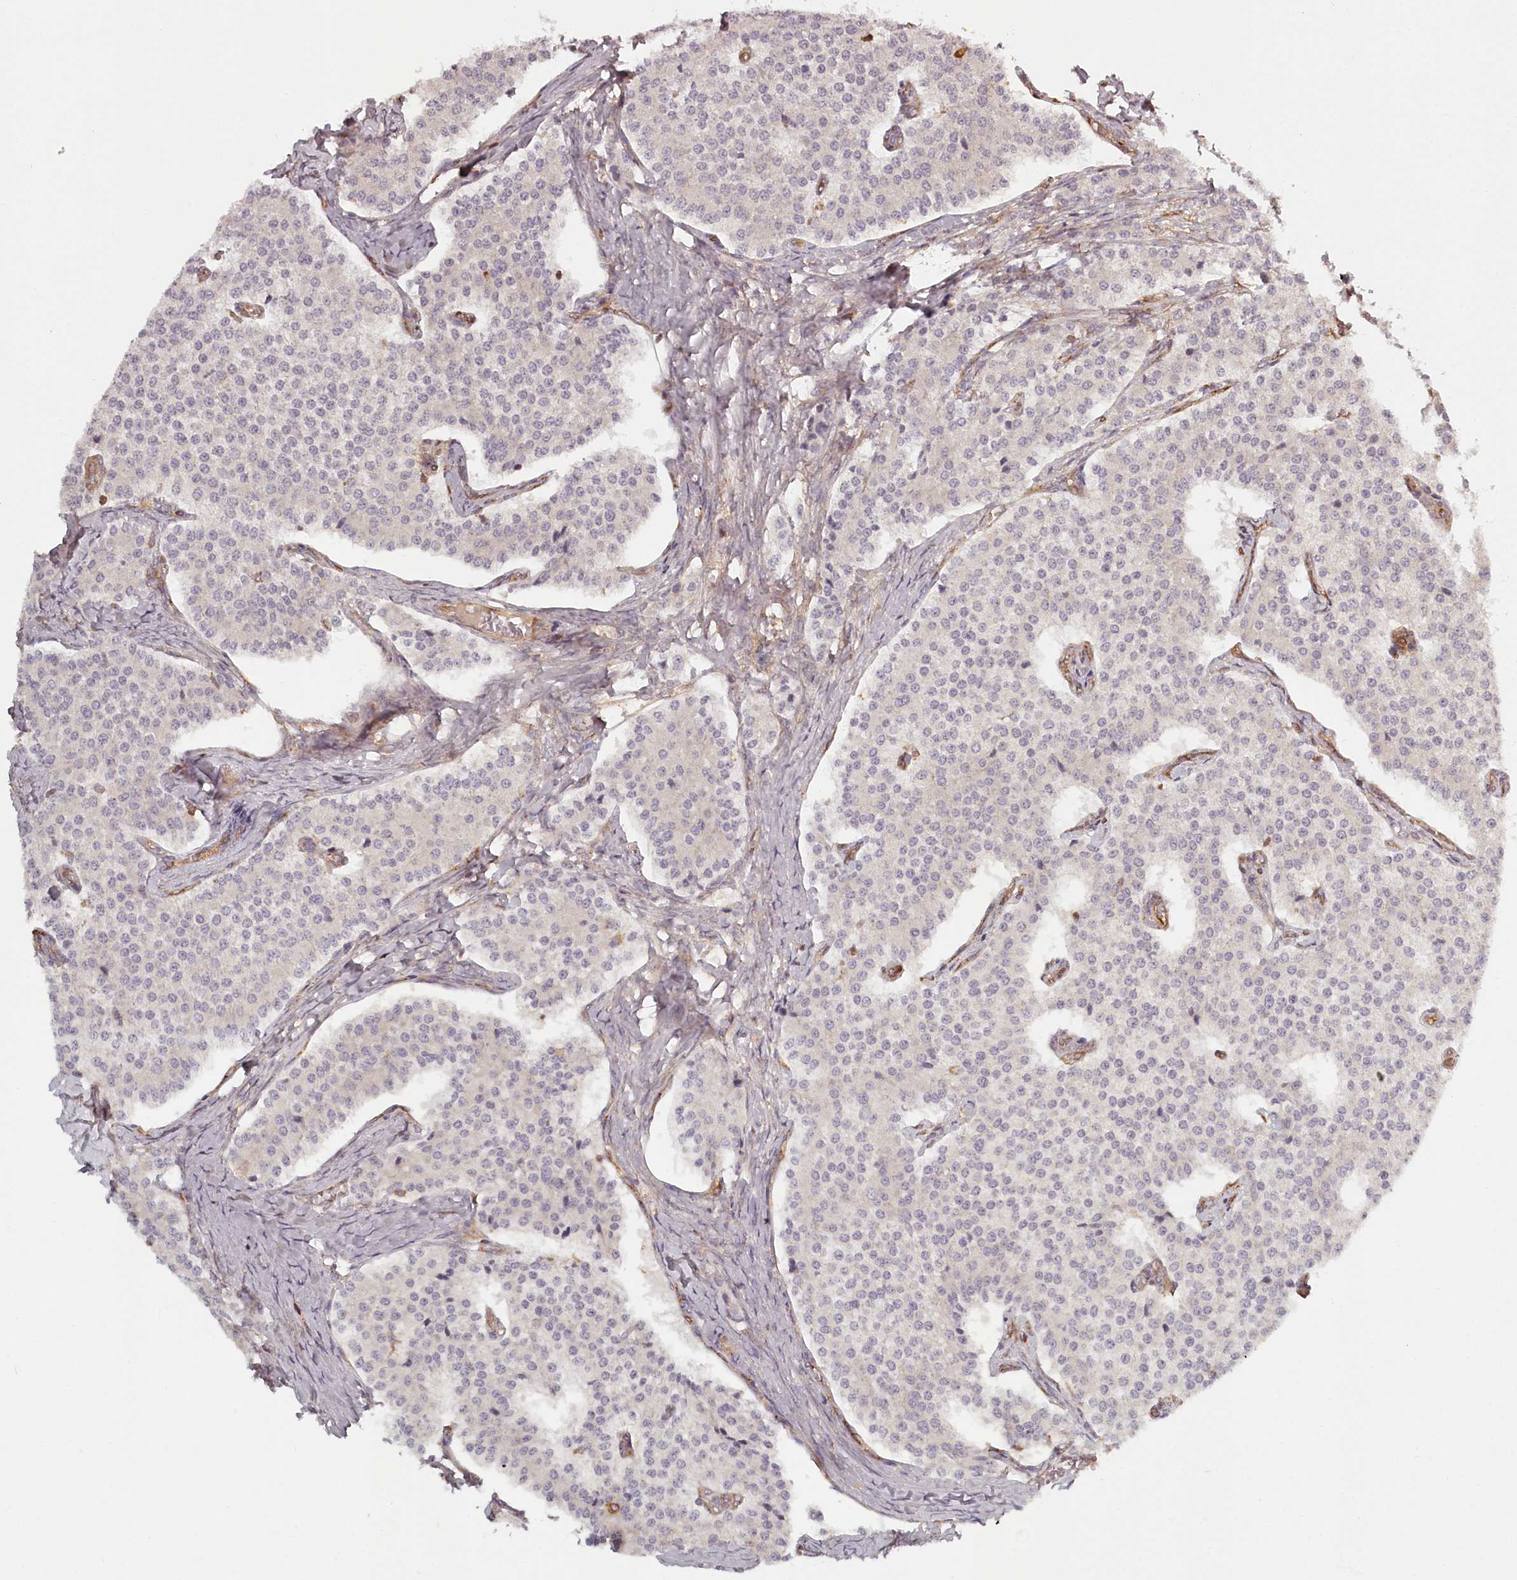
{"staining": {"intensity": "negative", "quantity": "none", "location": "none"}, "tissue": "carcinoid", "cell_type": "Tumor cells", "image_type": "cancer", "snomed": [{"axis": "morphology", "description": "Carcinoid, malignant, NOS"}, {"axis": "topography", "description": "Colon"}], "caption": "Immunohistochemistry of carcinoid (malignant) demonstrates no positivity in tumor cells.", "gene": "TMIE", "patient": {"sex": "female", "age": 52}}